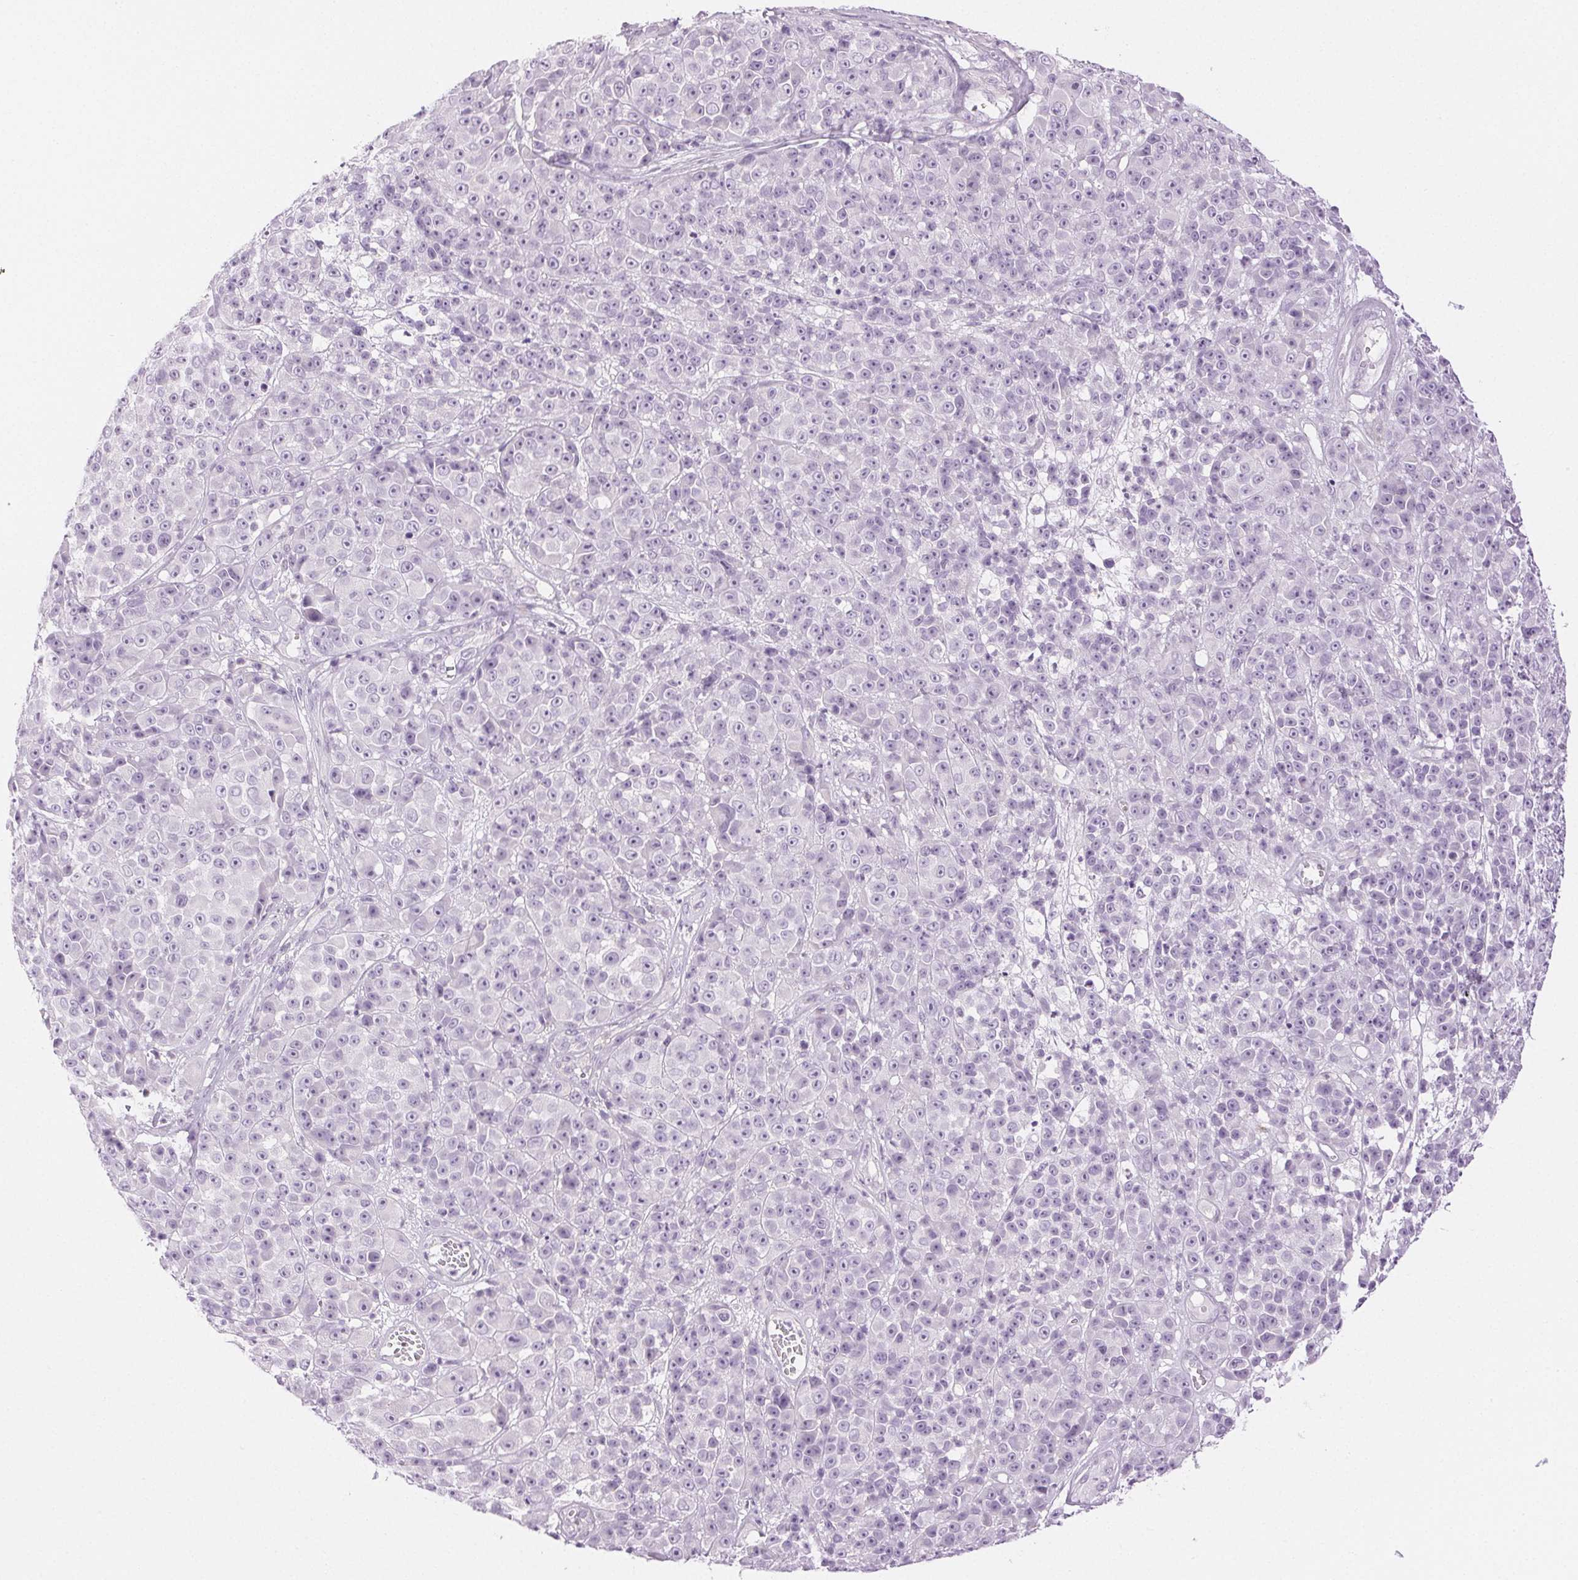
{"staining": {"intensity": "negative", "quantity": "none", "location": "none"}, "tissue": "melanoma", "cell_type": "Tumor cells", "image_type": "cancer", "snomed": [{"axis": "morphology", "description": "Malignant melanoma, NOS"}, {"axis": "topography", "description": "Skin"}, {"axis": "topography", "description": "Skin of back"}], "caption": "A high-resolution photomicrograph shows immunohistochemistry staining of melanoma, which shows no significant expression in tumor cells.", "gene": "SLC5A2", "patient": {"sex": "male", "age": 91}}